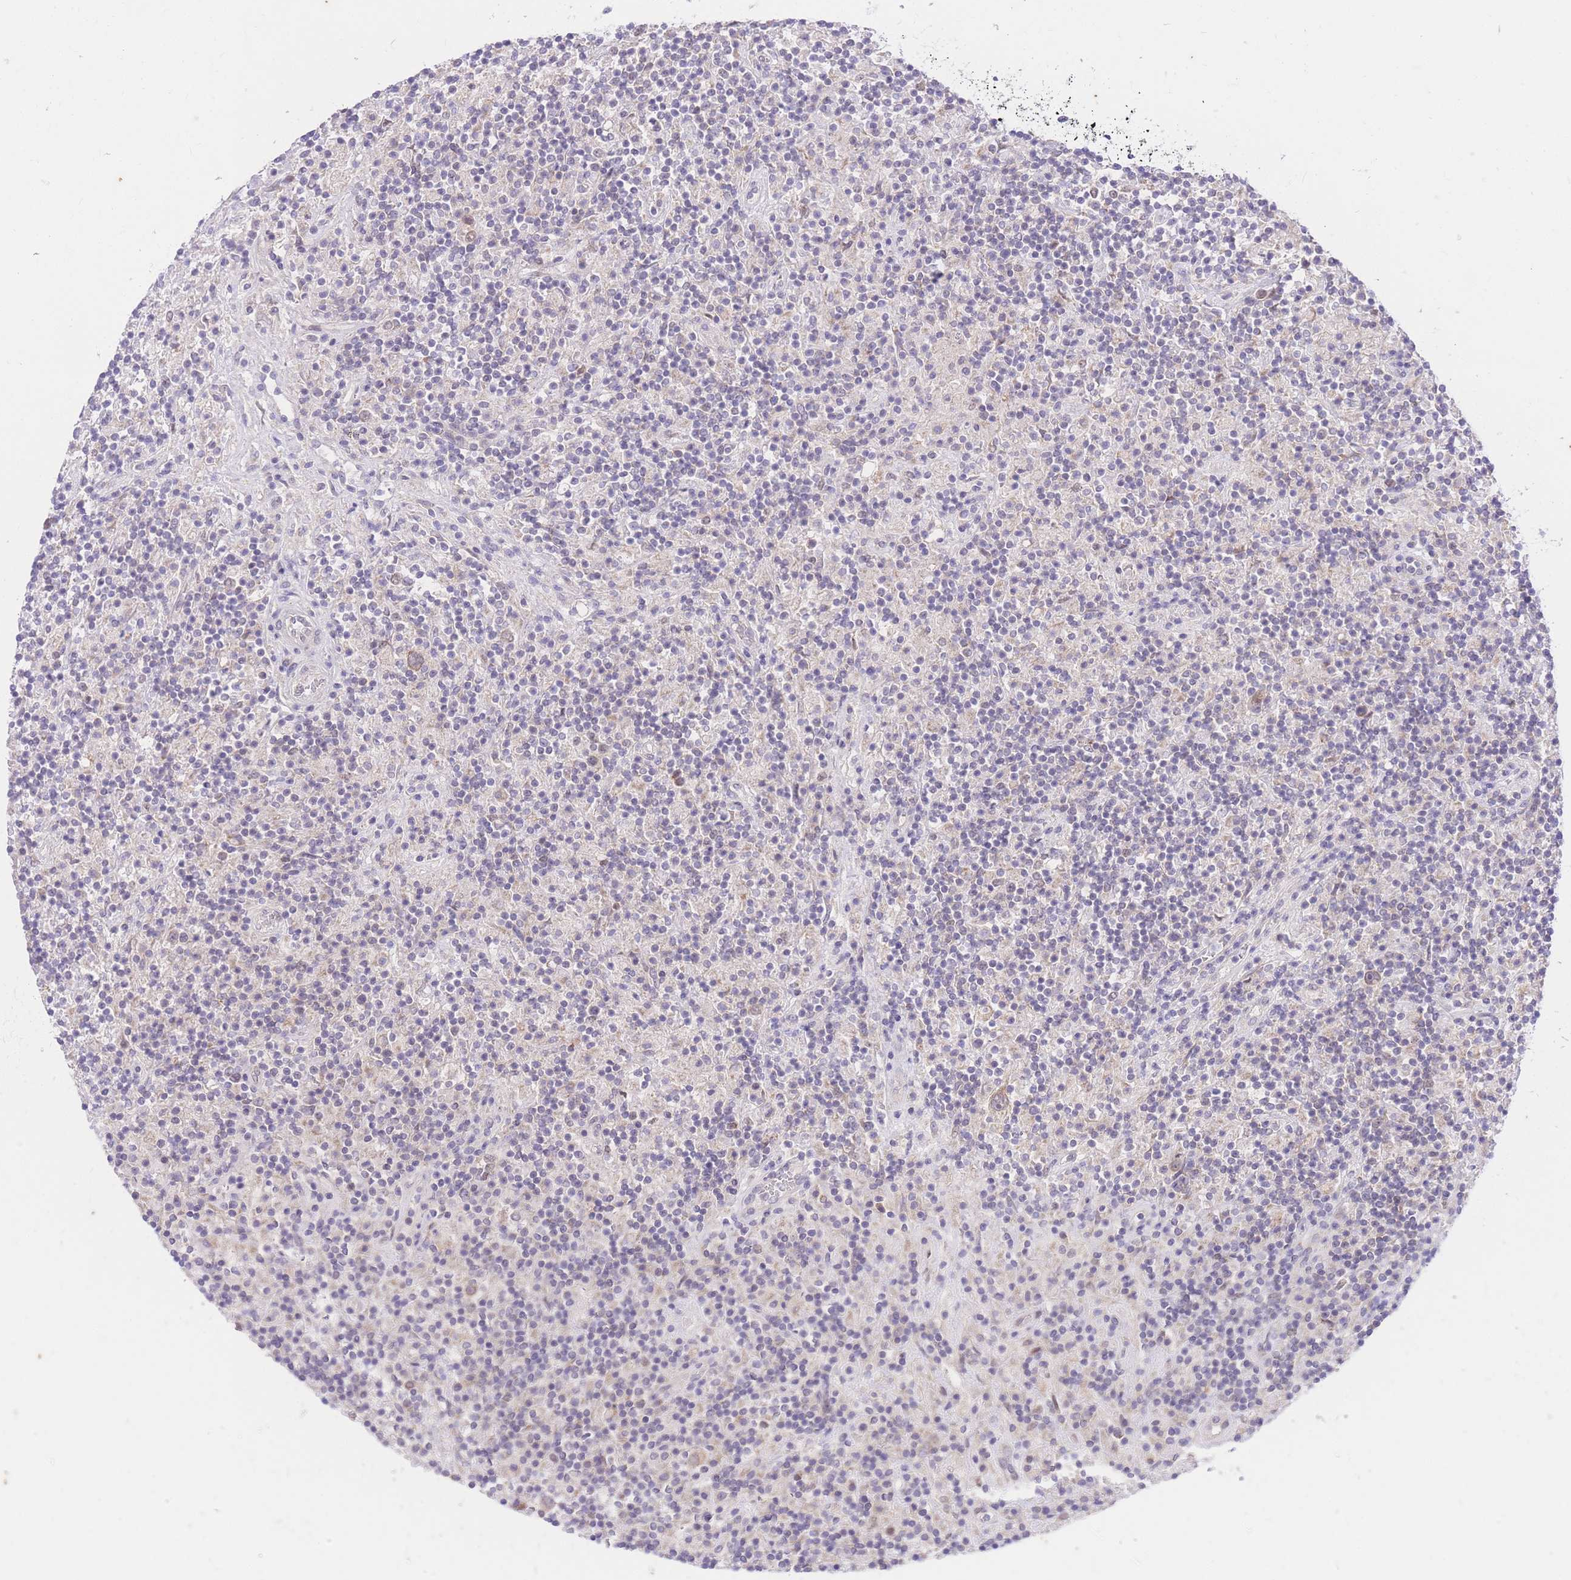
{"staining": {"intensity": "weak", "quantity": ">75%", "location": "nuclear"}, "tissue": "lymphoma", "cell_type": "Tumor cells", "image_type": "cancer", "snomed": [{"axis": "morphology", "description": "Hodgkin's disease, NOS"}, {"axis": "topography", "description": "Lymph node"}], "caption": "Tumor cells show low levels of weak nuclear expression in about >75% of cells in lymphoma.", "gene": "UBXN7", "patient": {"sex": "male", "age": 70}}